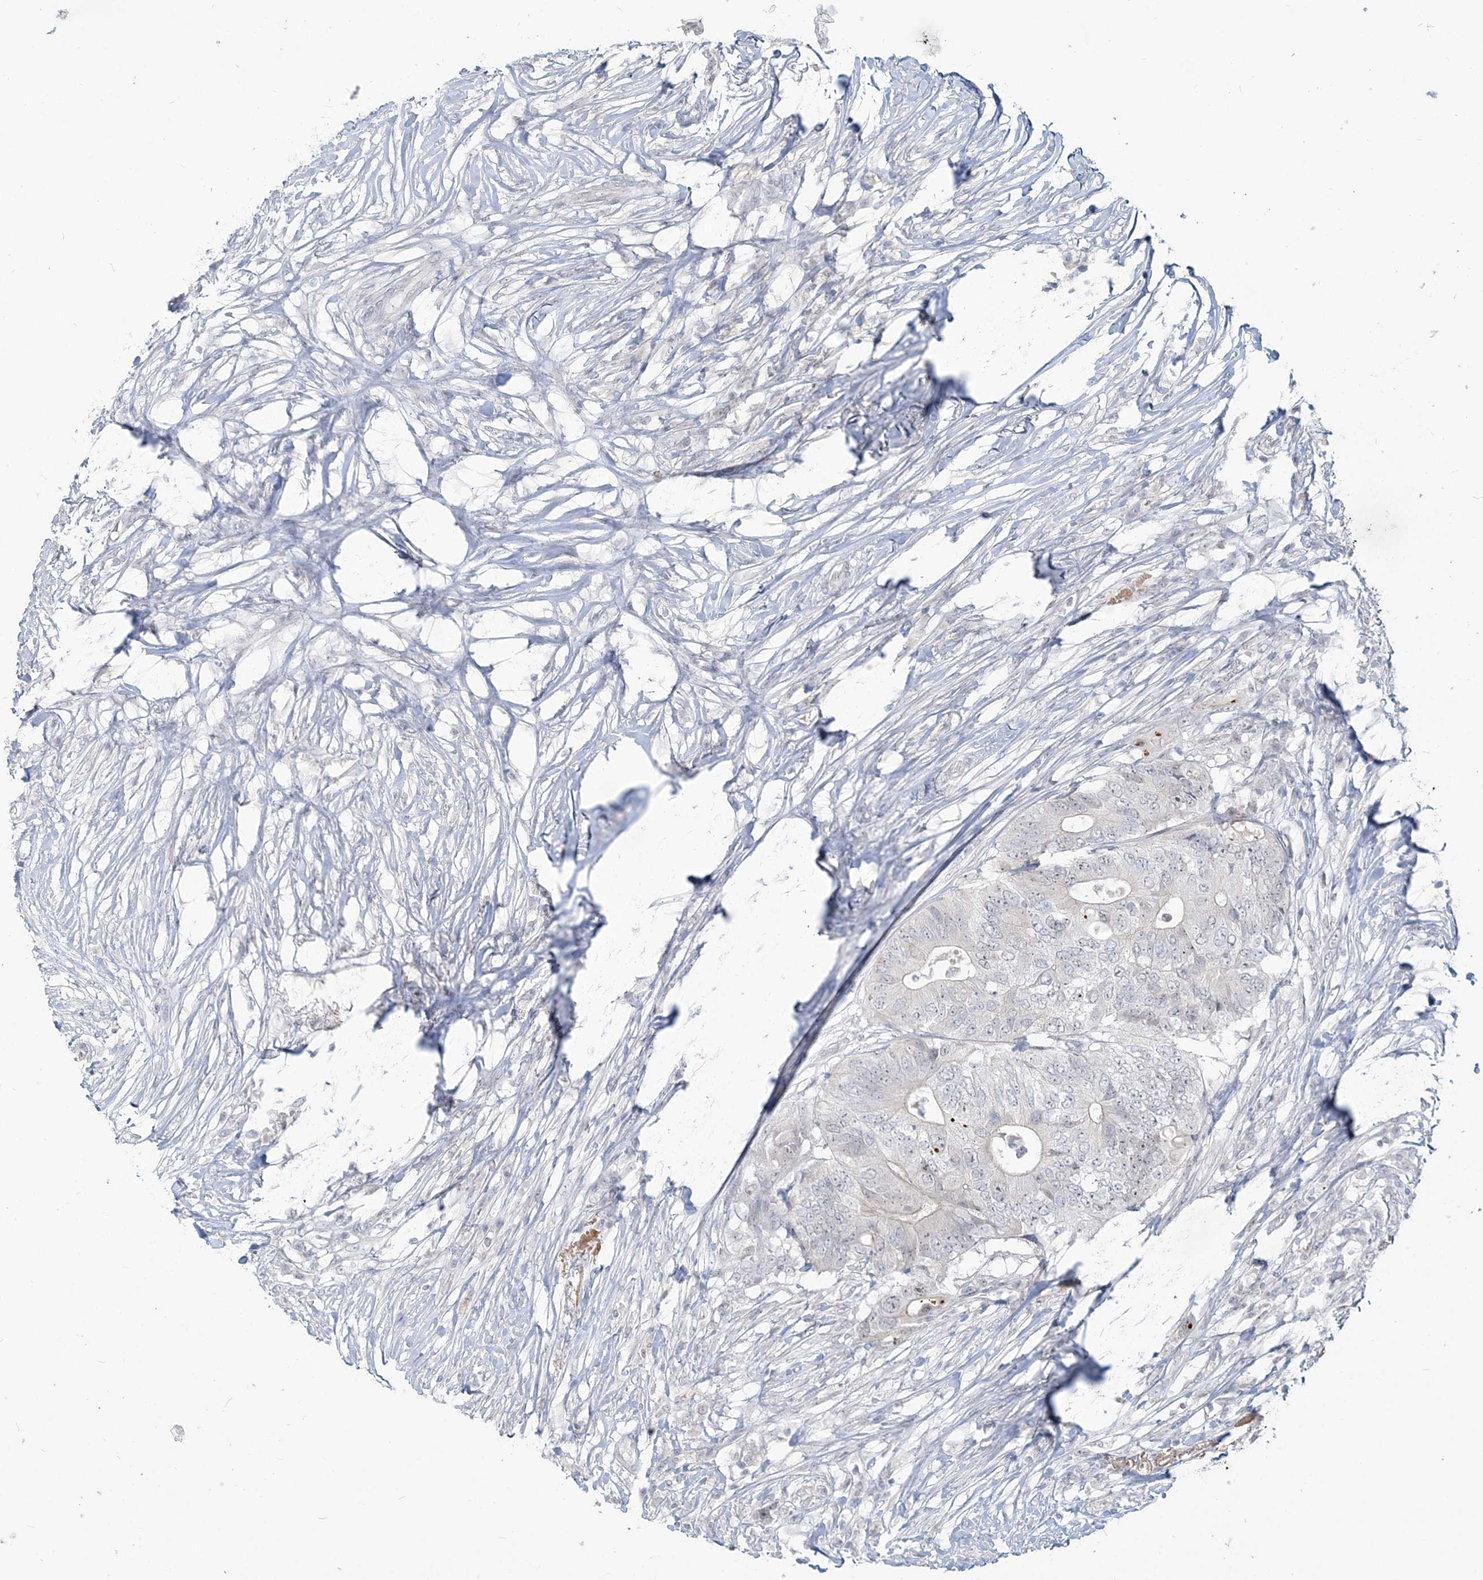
{"staining": {"intensity": "moderate", "quantity": "<25%", "location": "nuclear"}, "tissue": "colorectal cancer", "cell_type": "Tumor cells", "image_type": "cancer", "snomed": [{"axis": "morphology", "description": "Adenocarcinoma, NOS"}, {"axis": "topography", "description": "Colon"}], "caption": "Immunohistochemistry (IHC) staining of colorectal cancer (adenocarcinoma), which reveals low levels of moderate nuclear positivity in approximately <25% of tumor cells indicating moderate nuclear protein staining. The staining was performed using DAB (3,3'-diaminobenzidine) (brown) for protein detection and nuclei were counterstained in hematoxylin (blue).", "gene": "SDAD1", "patient": {"sex": "male", "age": 71}}